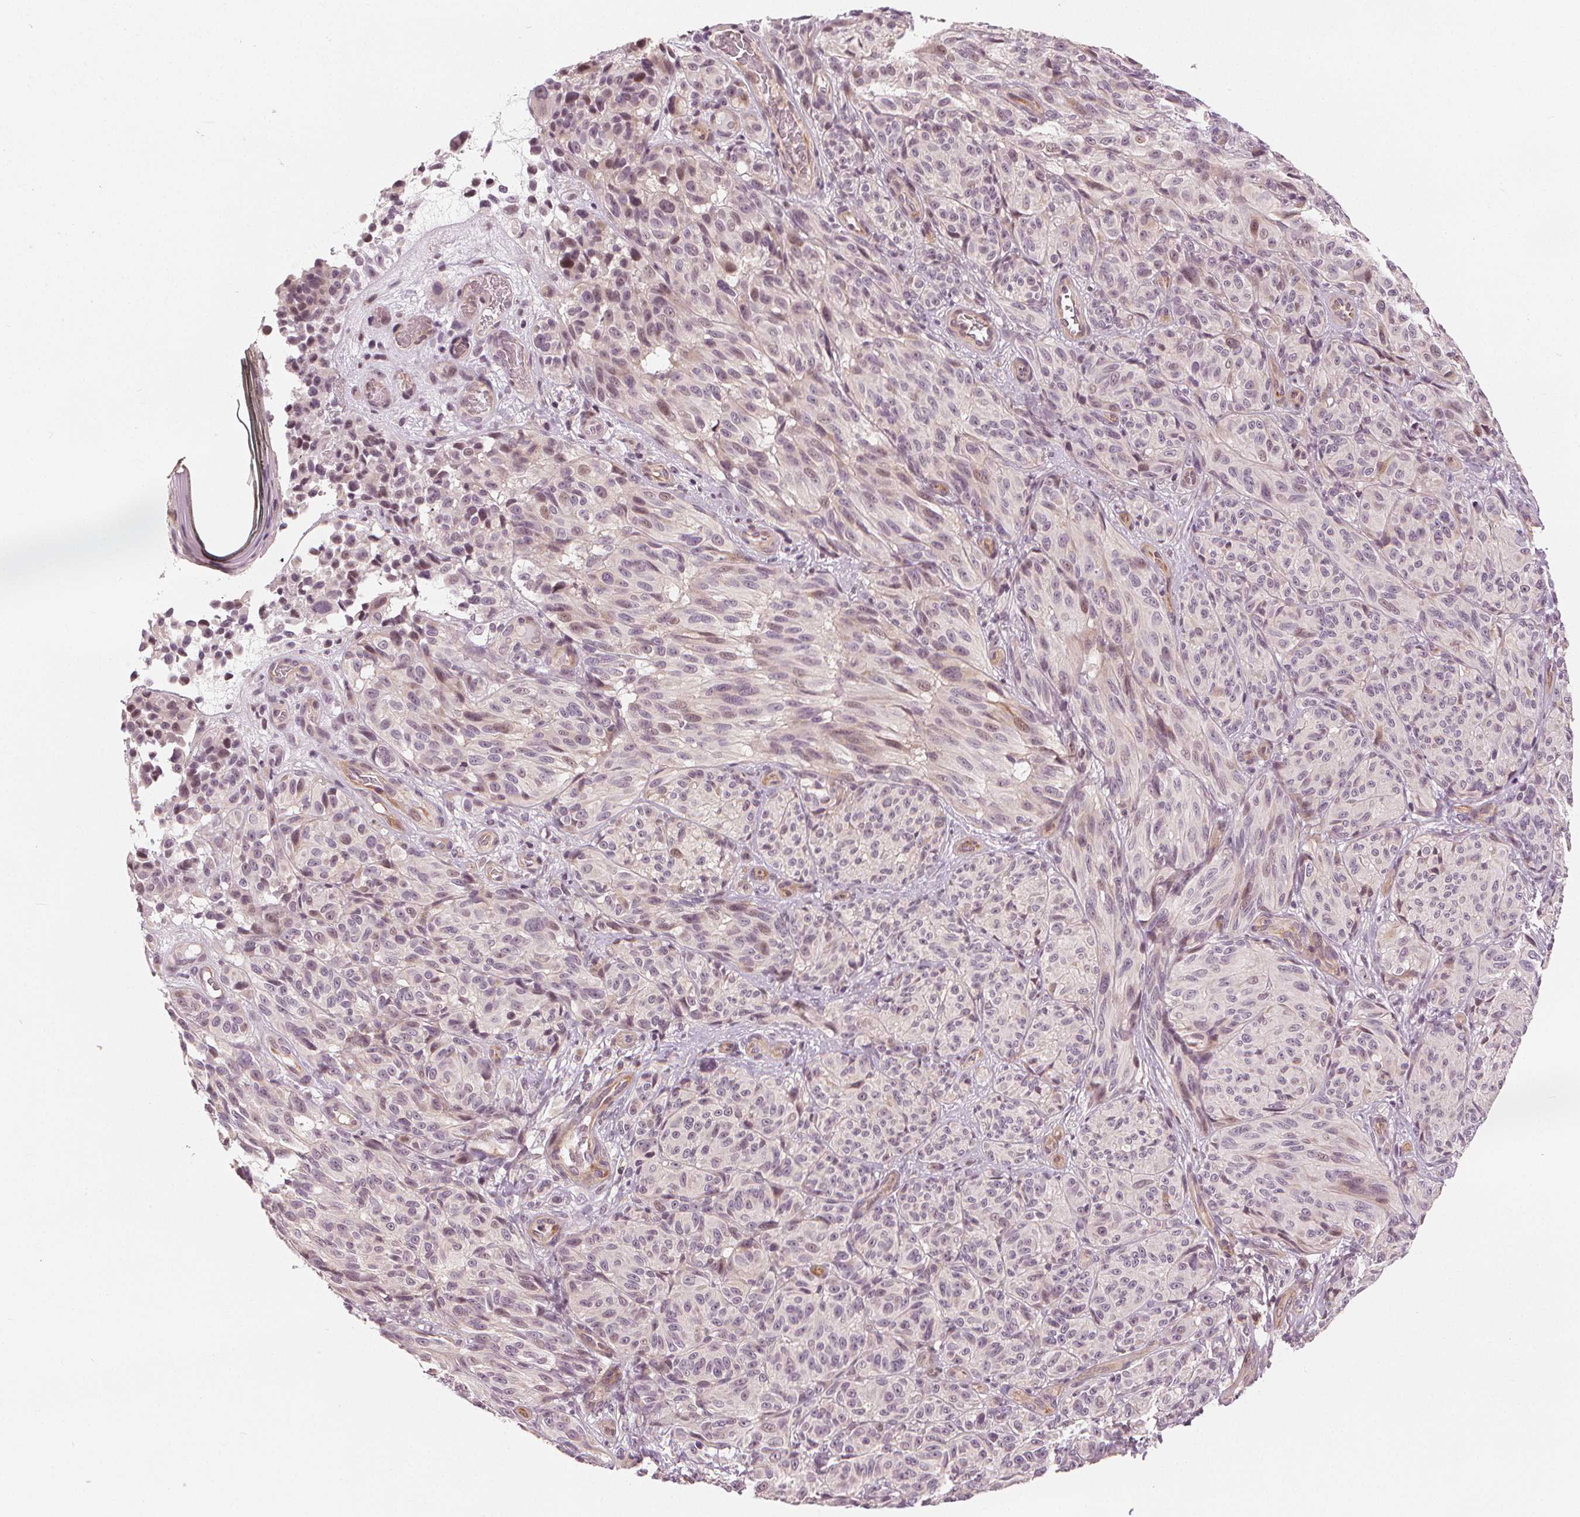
{"staining": {"intensity": "negative", "quantity": "none", "location": "none"}, "tissue": "melanoma", "cell_type": "Tumor cells", "image_type": "cancer", "snomed": [{"axis": "morphology", "description": "Malignant melanoma, NOS"}, {"axis": "topography", "description": "Skin"}], "caption": "This is an immunohistochemistry photomicrograph of human melanoma. There is no positivity in tumor cells.", "gene": "SLC34A1", "patient": {"sex": "female", "age": 85}}